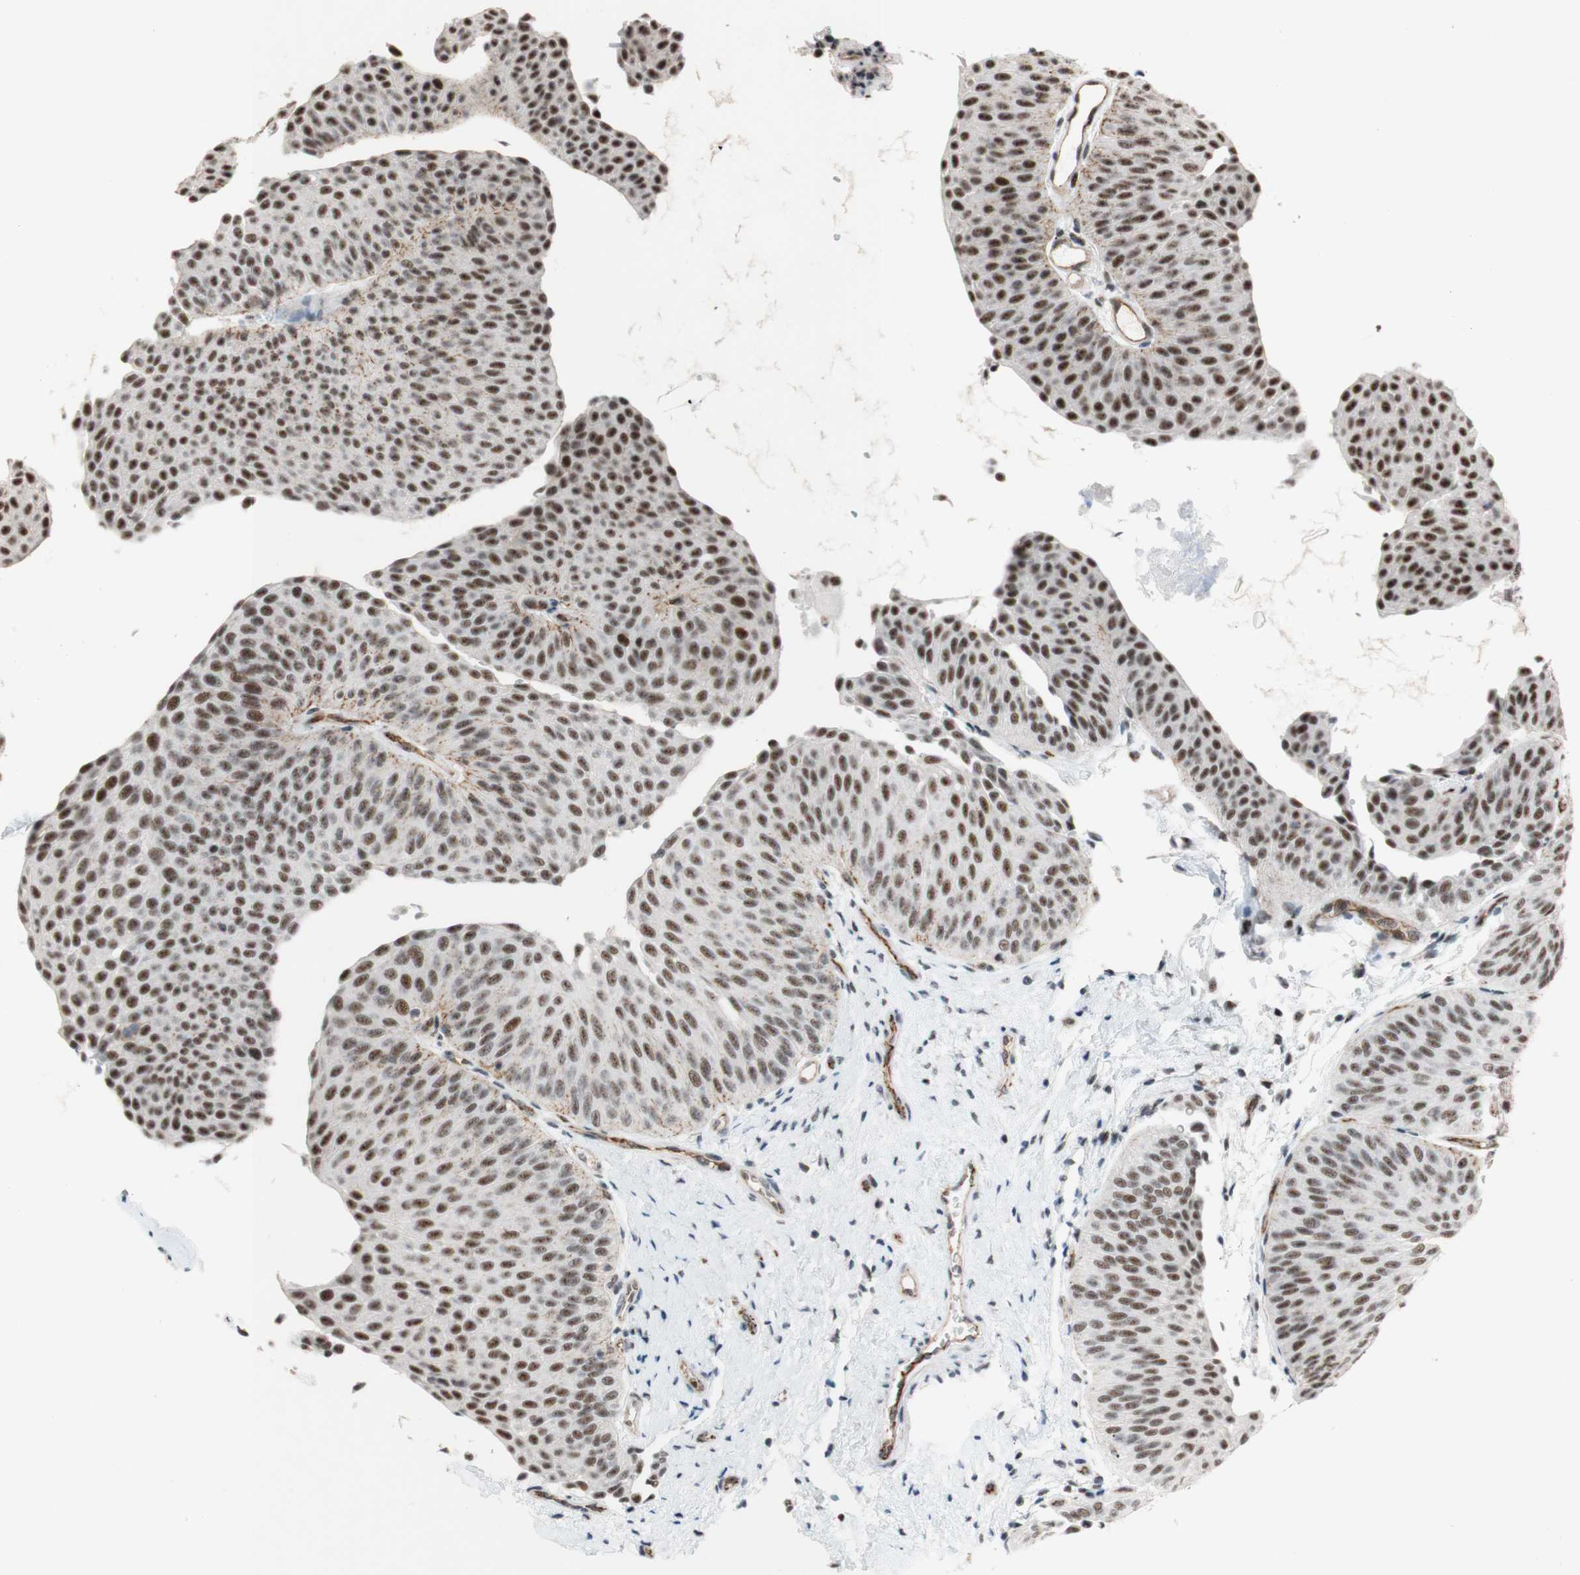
{"staining": {"intensity": "moderate", "quantity": ">75%", "location": "nuclear"}, "tissue": "urothelial cancer", "cell_type": "Tumor cells", "image_type": "cancer", "snomed": [{"axis": "morphology", "description": "Urothelial carcinoma, Low grade"}, {"axis": "topography", "description": "Urinary bladder"}], "caption": "Moderate nuclear protein positivity is seen in about >75% of tumor cells in urothelial cancer.", "gene": "SAP18", "patient": {"sex": "female", "age": 60}}